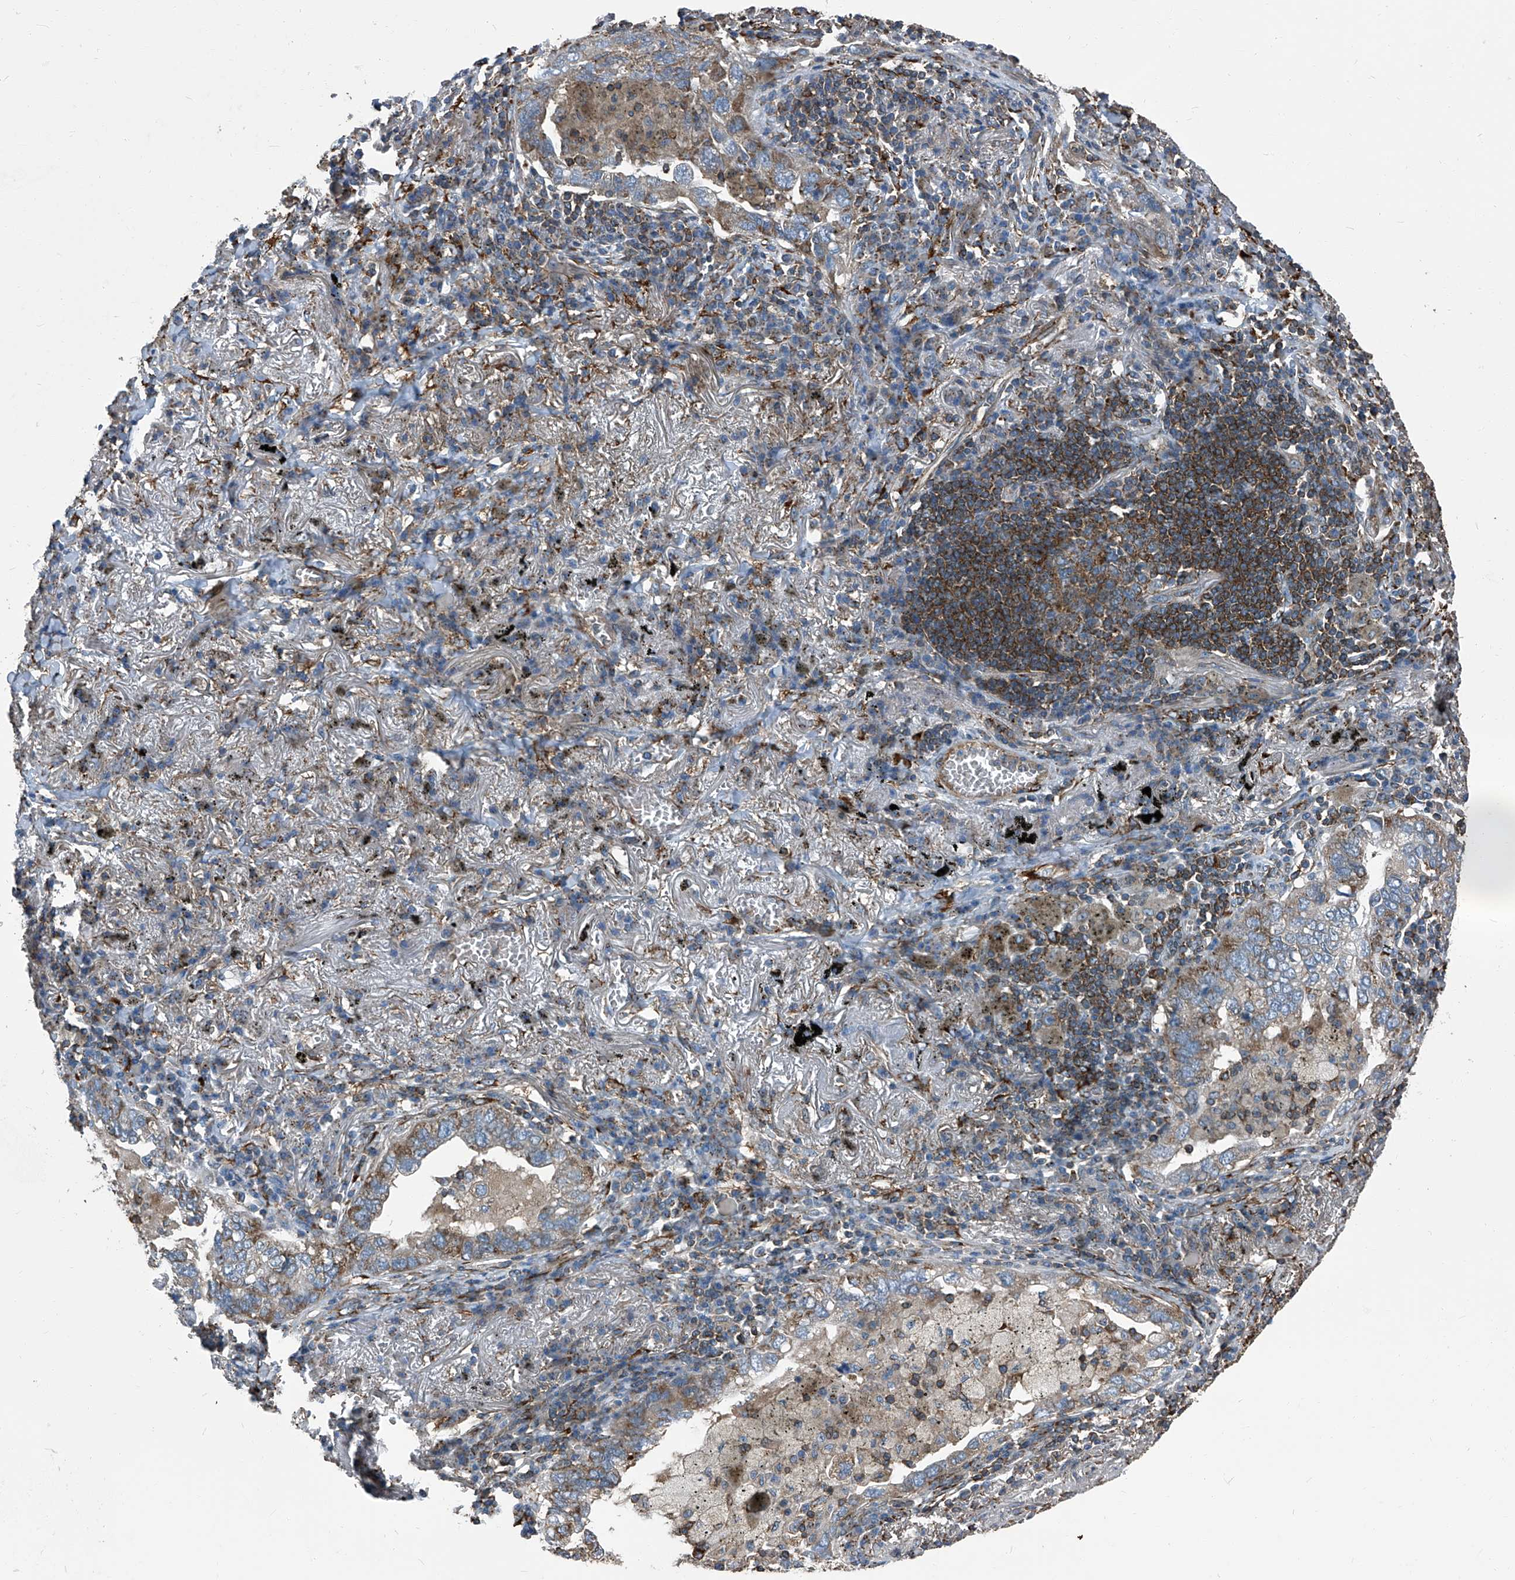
{"staining": {"intensity": "weak", "quantity": ">75%", "location": "cytoplasmic/membranous"}, "tissue": "lung cancer", "cell_type": "Tumor cells", "image_type": "cancer", "snomed": [{"axis": "morphology", "description": "Adenocarcinoma, NOS"}, {"axis": "topography", "description": "Lung"}], "caption": "Protein expression analysis of lung cancer (adenocarcinoma) shows weak cytoplasmic/membranous staining in about >75% of tumor cells. Ihc stains the protein of interest in brown and the nuclei are stained blue.", "gene": "SEPTIN7", "patient": {"sex": "male", "age": 65}}